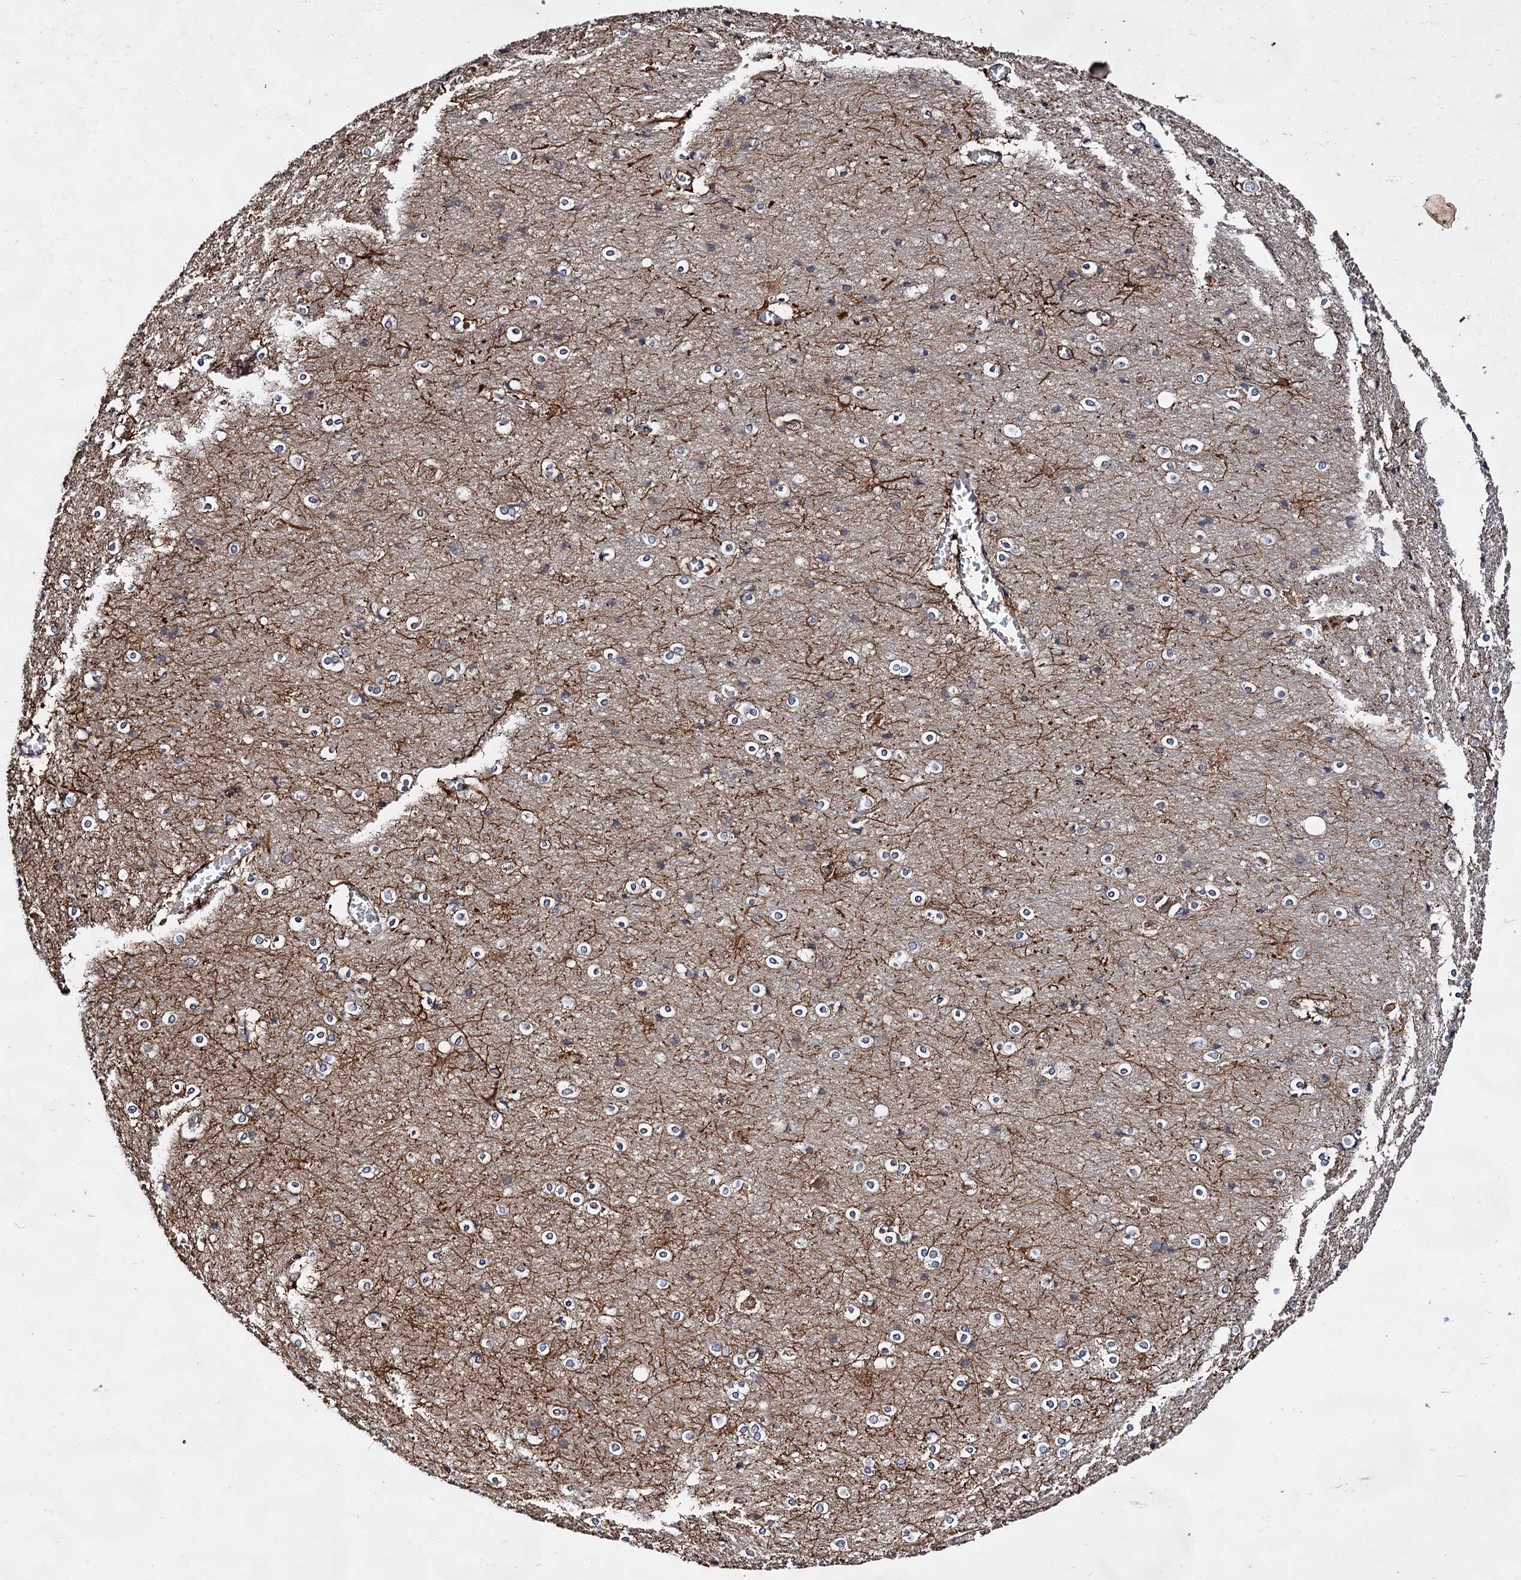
{"staining": {"intensity": "negative", "quantity": "none", "location": "none"}, "tissue": "cerebral cortex", "cell_type": "Endothelial cells", "image_type": "normal", "snomed": [{"axis": "morphology", "description": "Normal tissue, NOS"}, {"axis": "topography", "description": "Cerebral cortex"}], "caption": "Benign cerebral cortex was stained to show a protein in brown. There is no significant positivity in endothelial cells.", "gene": "TEX9", "patient": {"sex": "male", "age": 54}}